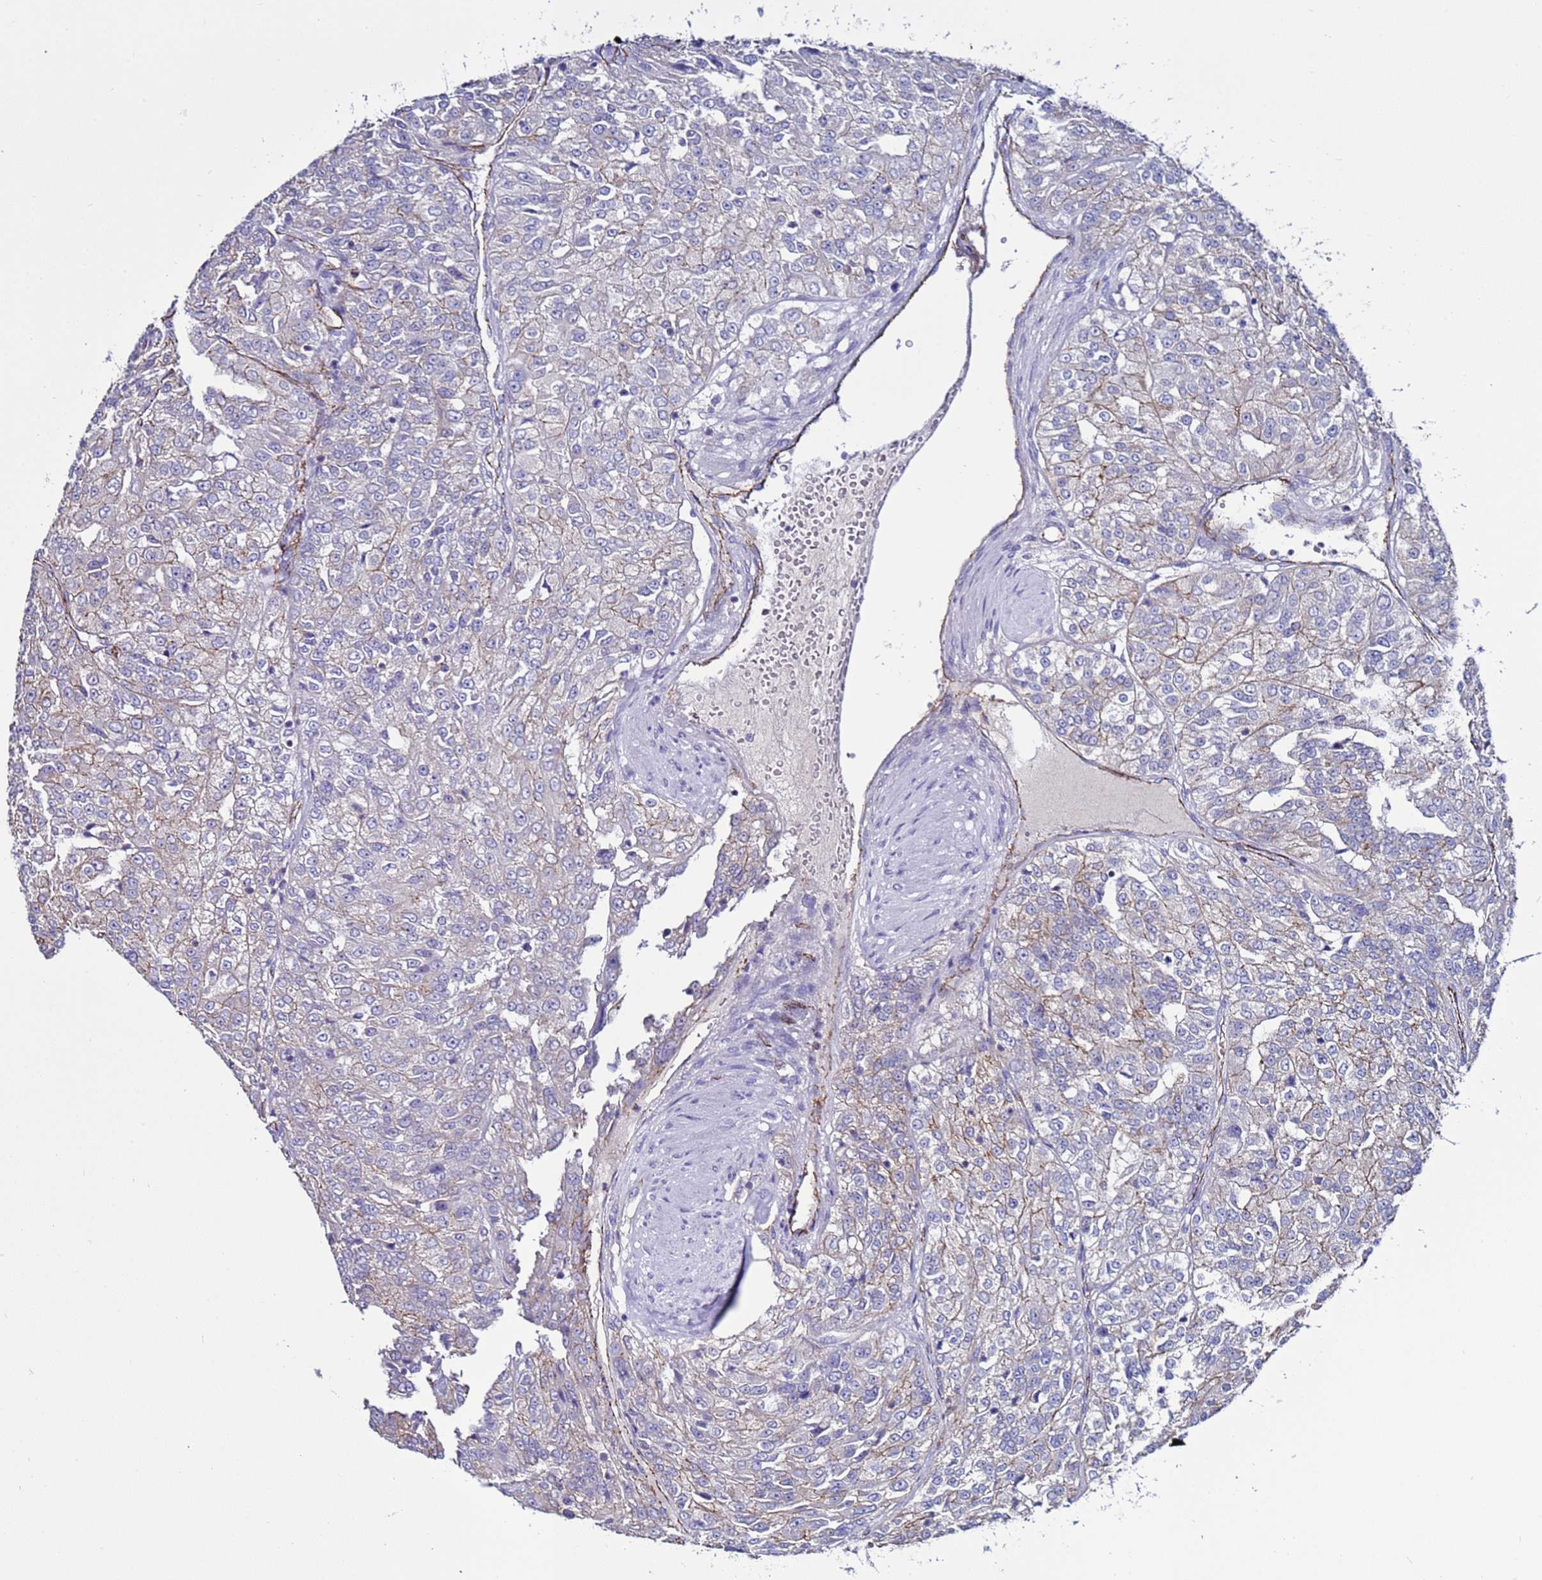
{"staining": {"intensity": "weak", "quantity": "<25%", "location": "cytoplasmic/membranous"}, "tissue": "renal cancer", "cell_type": "Tumor cells", "image_type": "cancer", "snomed": [{"axis": "morphology", "description": "Adenocarcinoma, NOS"}, {"axis": "topography", "description": "Kidney"}], "caption": "A photomicrograph of human adenocarcinoma (renal) is negative for staining in tumor cells.", "gene": "TENM3", "patient": {"sex": "female", "age": 63}}